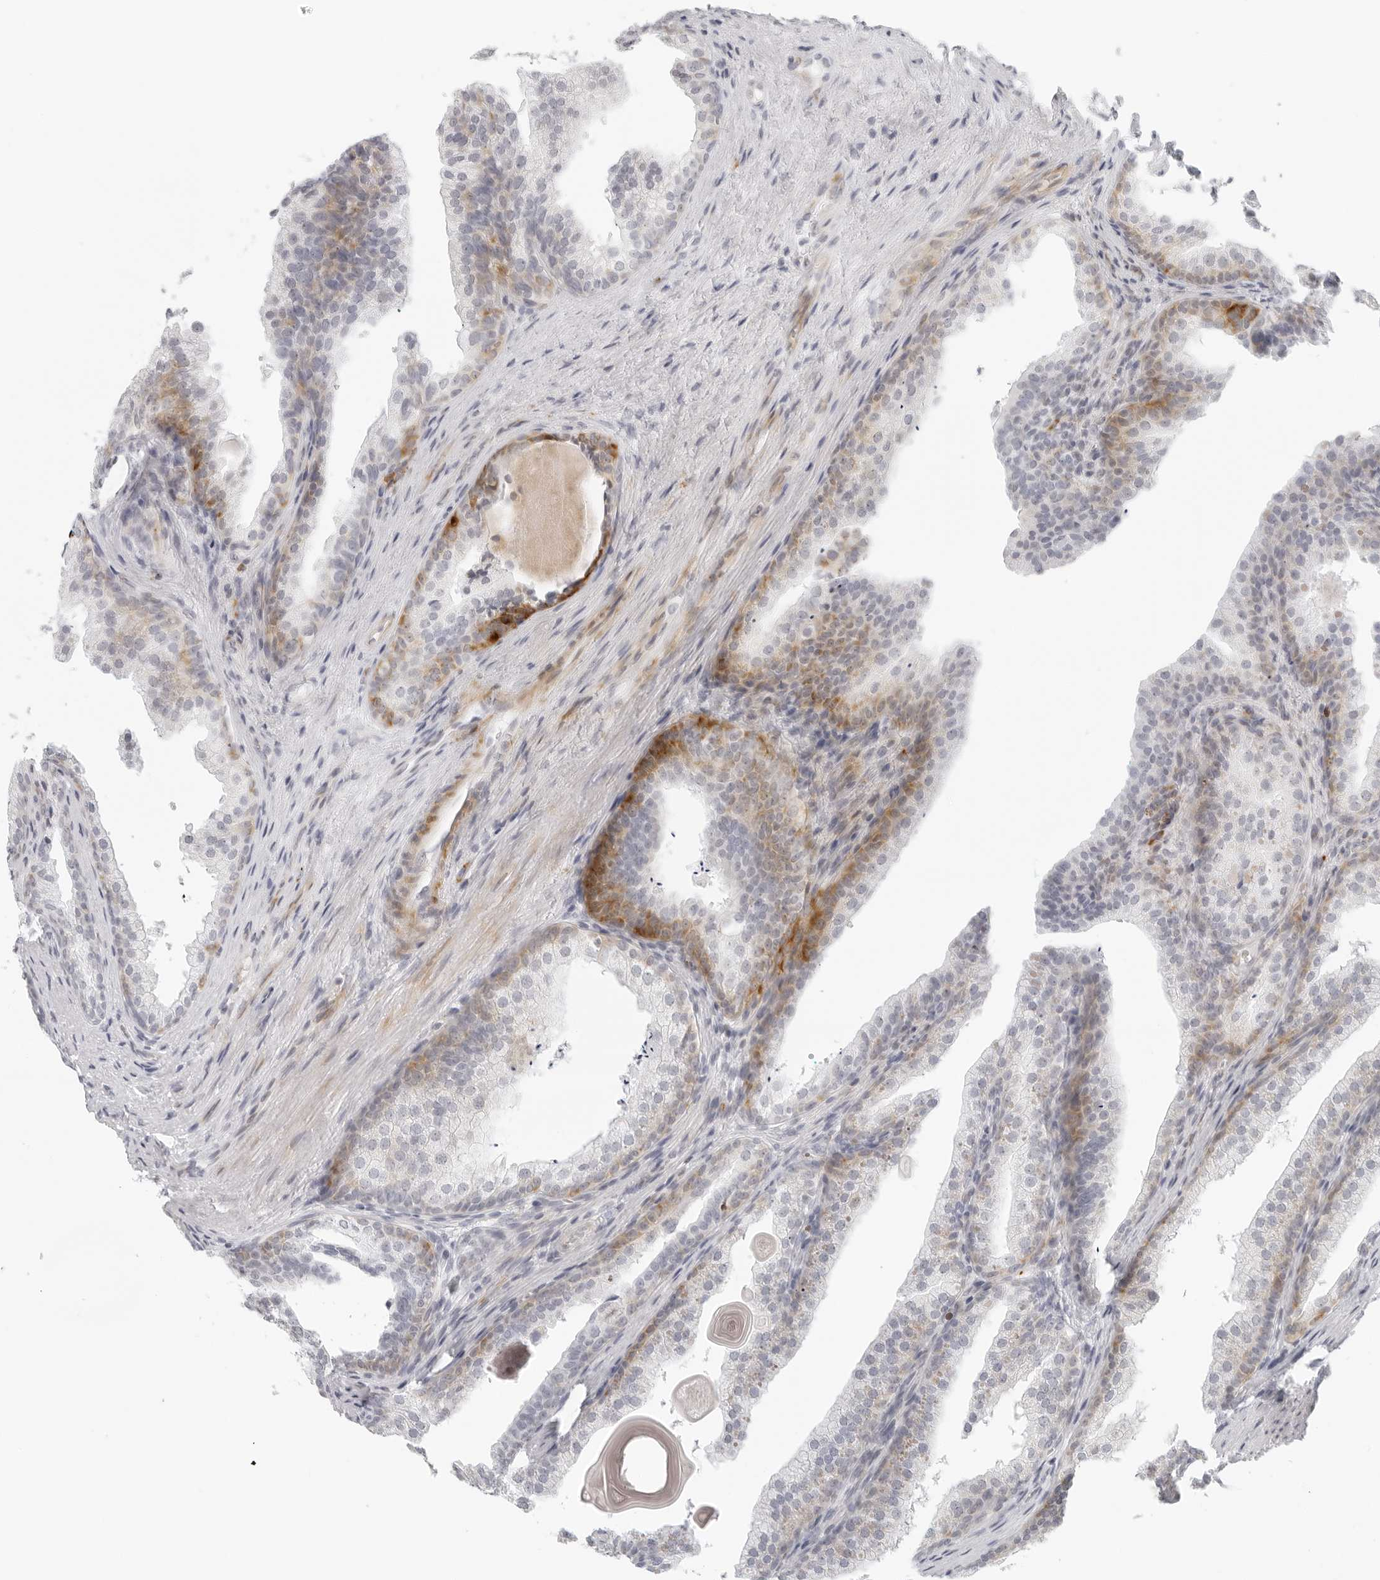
{"staining": {"intensity": "moderate", "quantity": "<25%", "location": "cytoplasmic/membranous"}, "tissue": "prostate cancer", "cell_type": "Tumor cells", "image_type": "cancer", "snomed": [{"axis": "morphology", "description": "Adenocarcinoma, High grade"}, {"axis": "topography", "description": "Prostate"}], "caption": "Prostate high-grade adenocarcinoma stained with DAB immunohistochemistry (IHC) demonstrates low levels of moderate cytoplasmic/membranous expression in about <25% of tumor cells.", "gene": "RPS6KC1", "patient": {"sex": "male", "age": 62}}